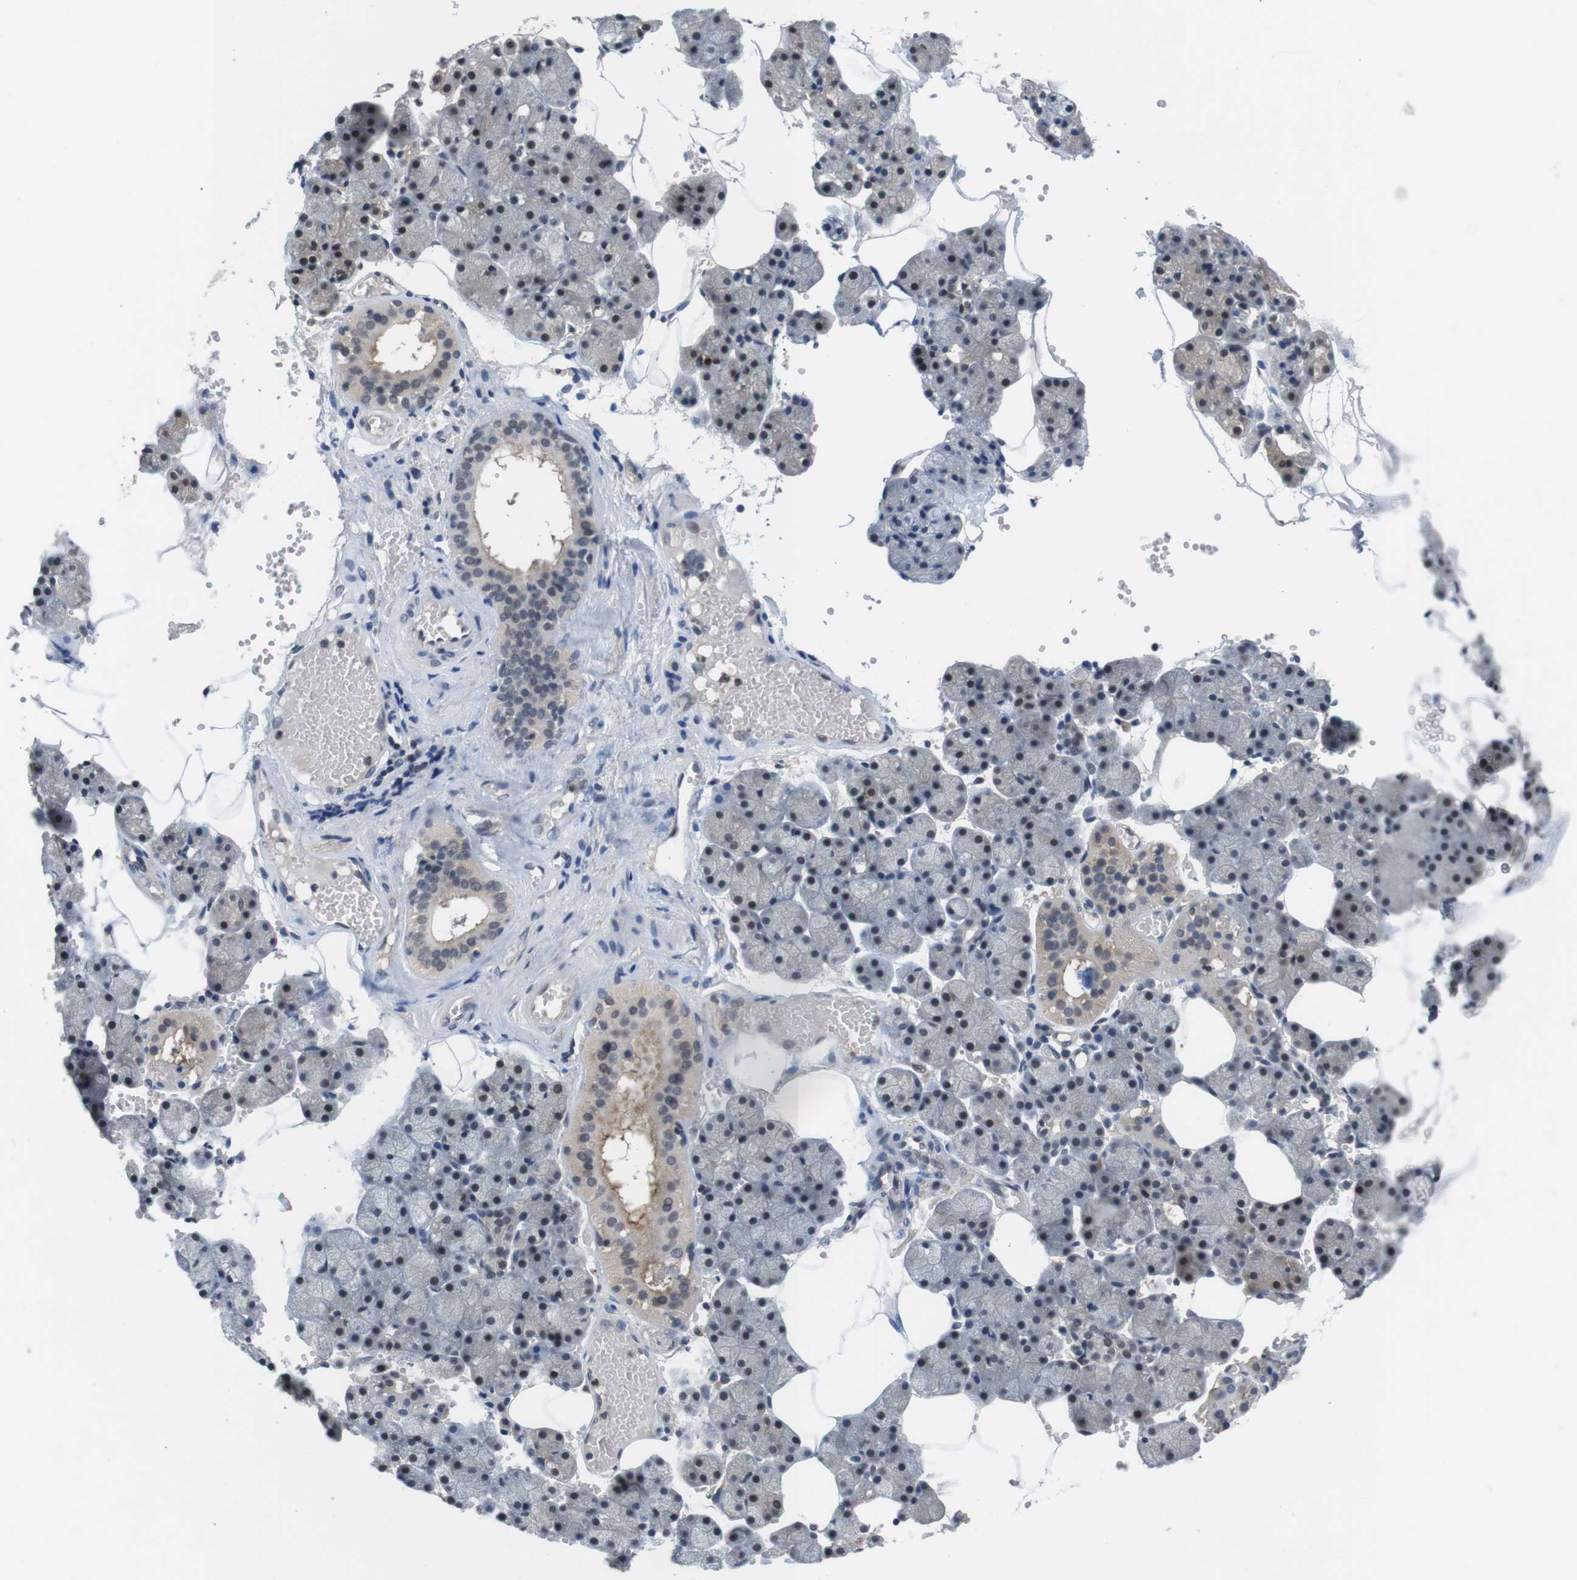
{"staining": {"intensity": "moderate", "quantity": "25%-75%", "location": "cytoplasmic/membranous,nuclear"}, "tissue": "salivary gland", "cell_type": "Glandular cells", "image_type": "normal", "snomed": [{"axis": "morphology", "description": "Normal tissue, NOS"}, {"axis": "topography", "description": "Salivary gland"}], "caption": "Unremarkable salivary gland shows moderate cytoplasmic/membranous,nuclear positivity in approximately 25%-75% of glandular cells, visualized by immunohistochemistry.", "gene": "FADD", "patient": {"sex": "male", "age": 62}}